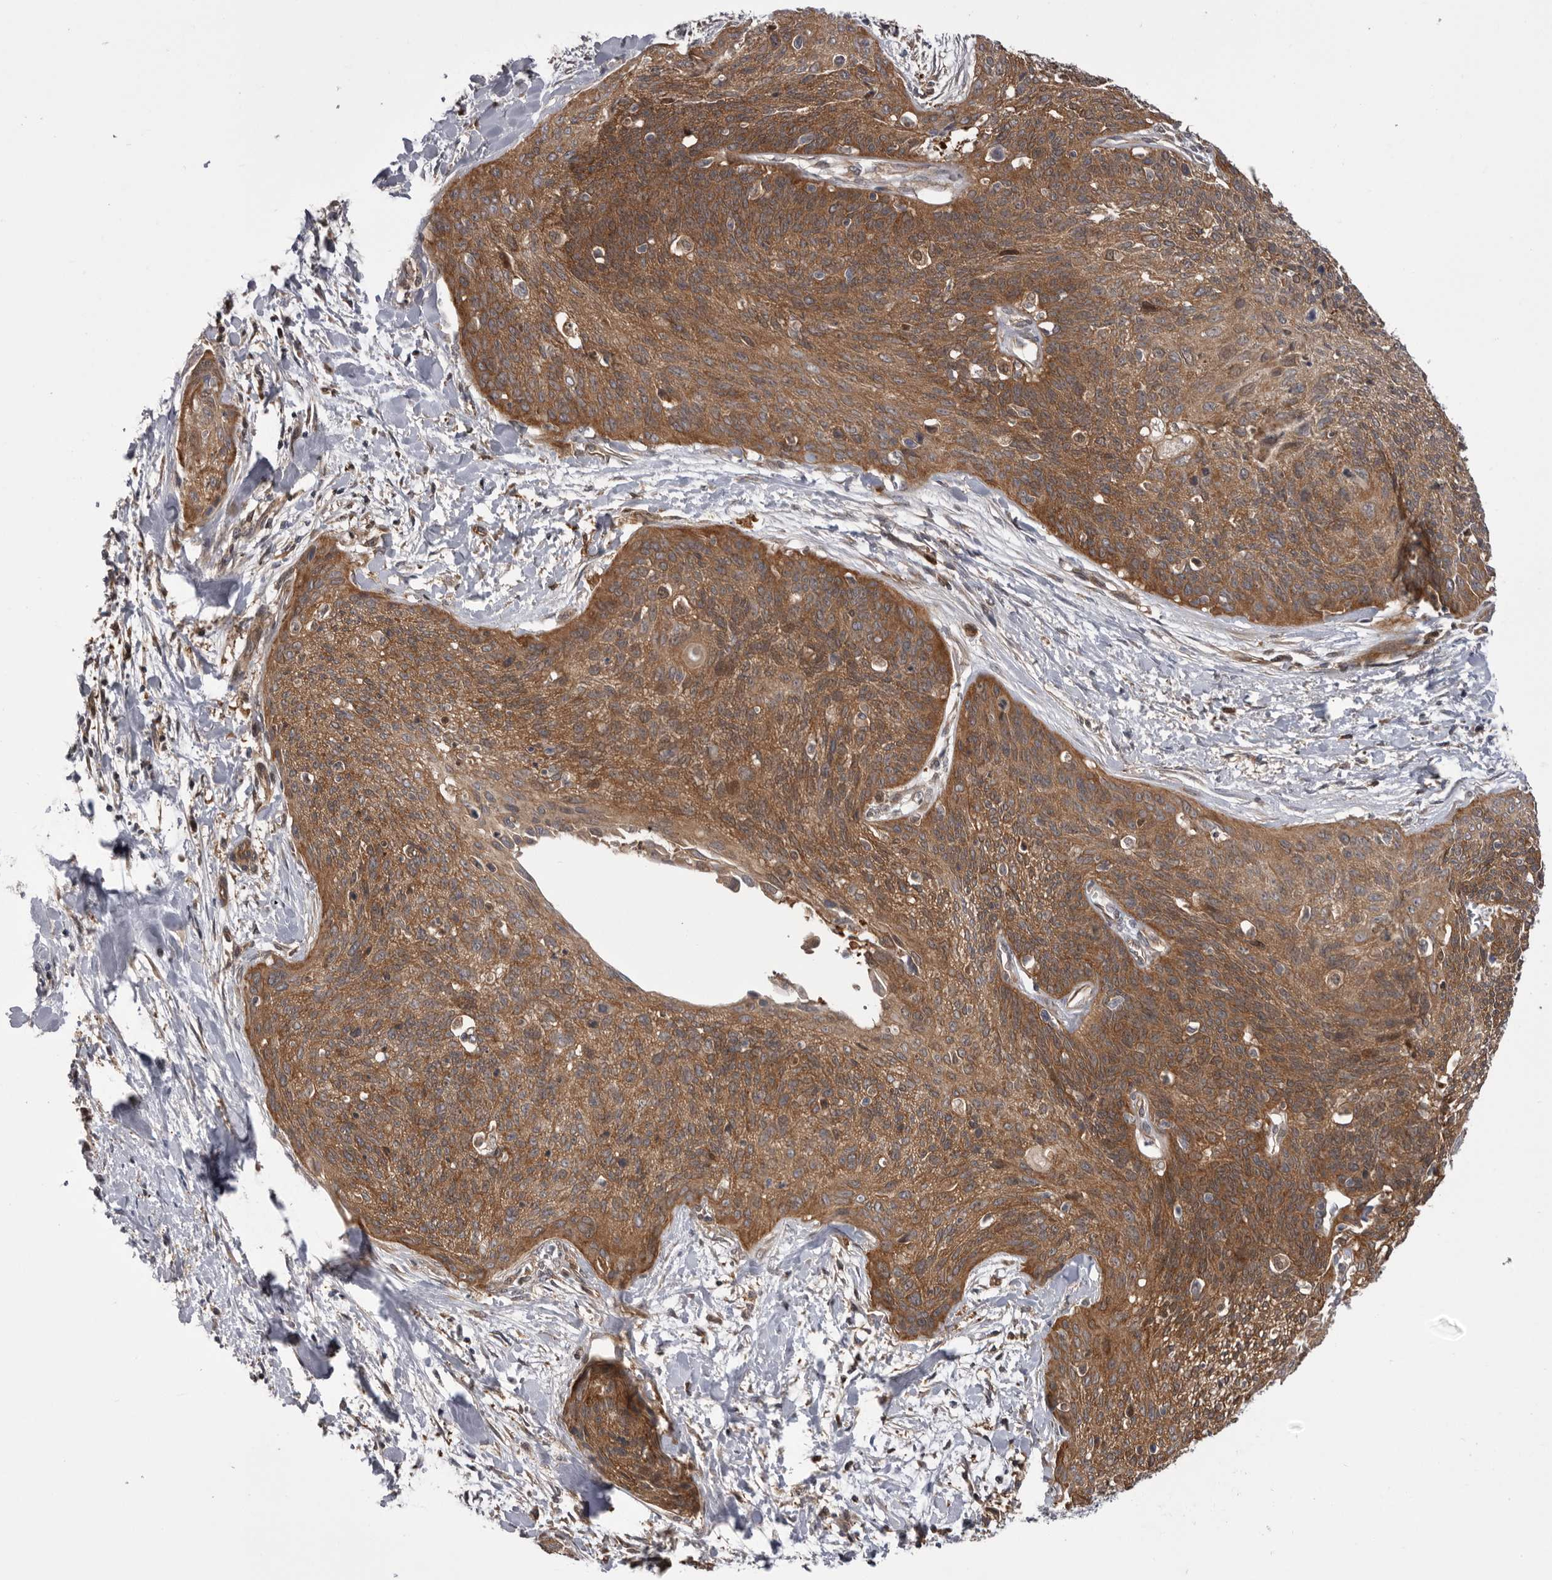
{"staining": {"intensity": "strong", "quantity": ">75%", "location": "cytoplasmic/membranous"}, "tissue": "cervical cancer", "cell_type": "Tumor cells", "image_type": "cancer", "snomed": [{"axis": "morphology", "description": "Squamous cell carcinoma, NOS"}, {"axis": "topography", "description": "Cervix"}], "caption": "An image of human cervical squamous cell carcinoma stained for a protein exhibits strong cytoplasmic/membranous brown staining in tumor cells.", "gene": "RAB3GAP2", "patient": {"sex": "female", "age": 55}}